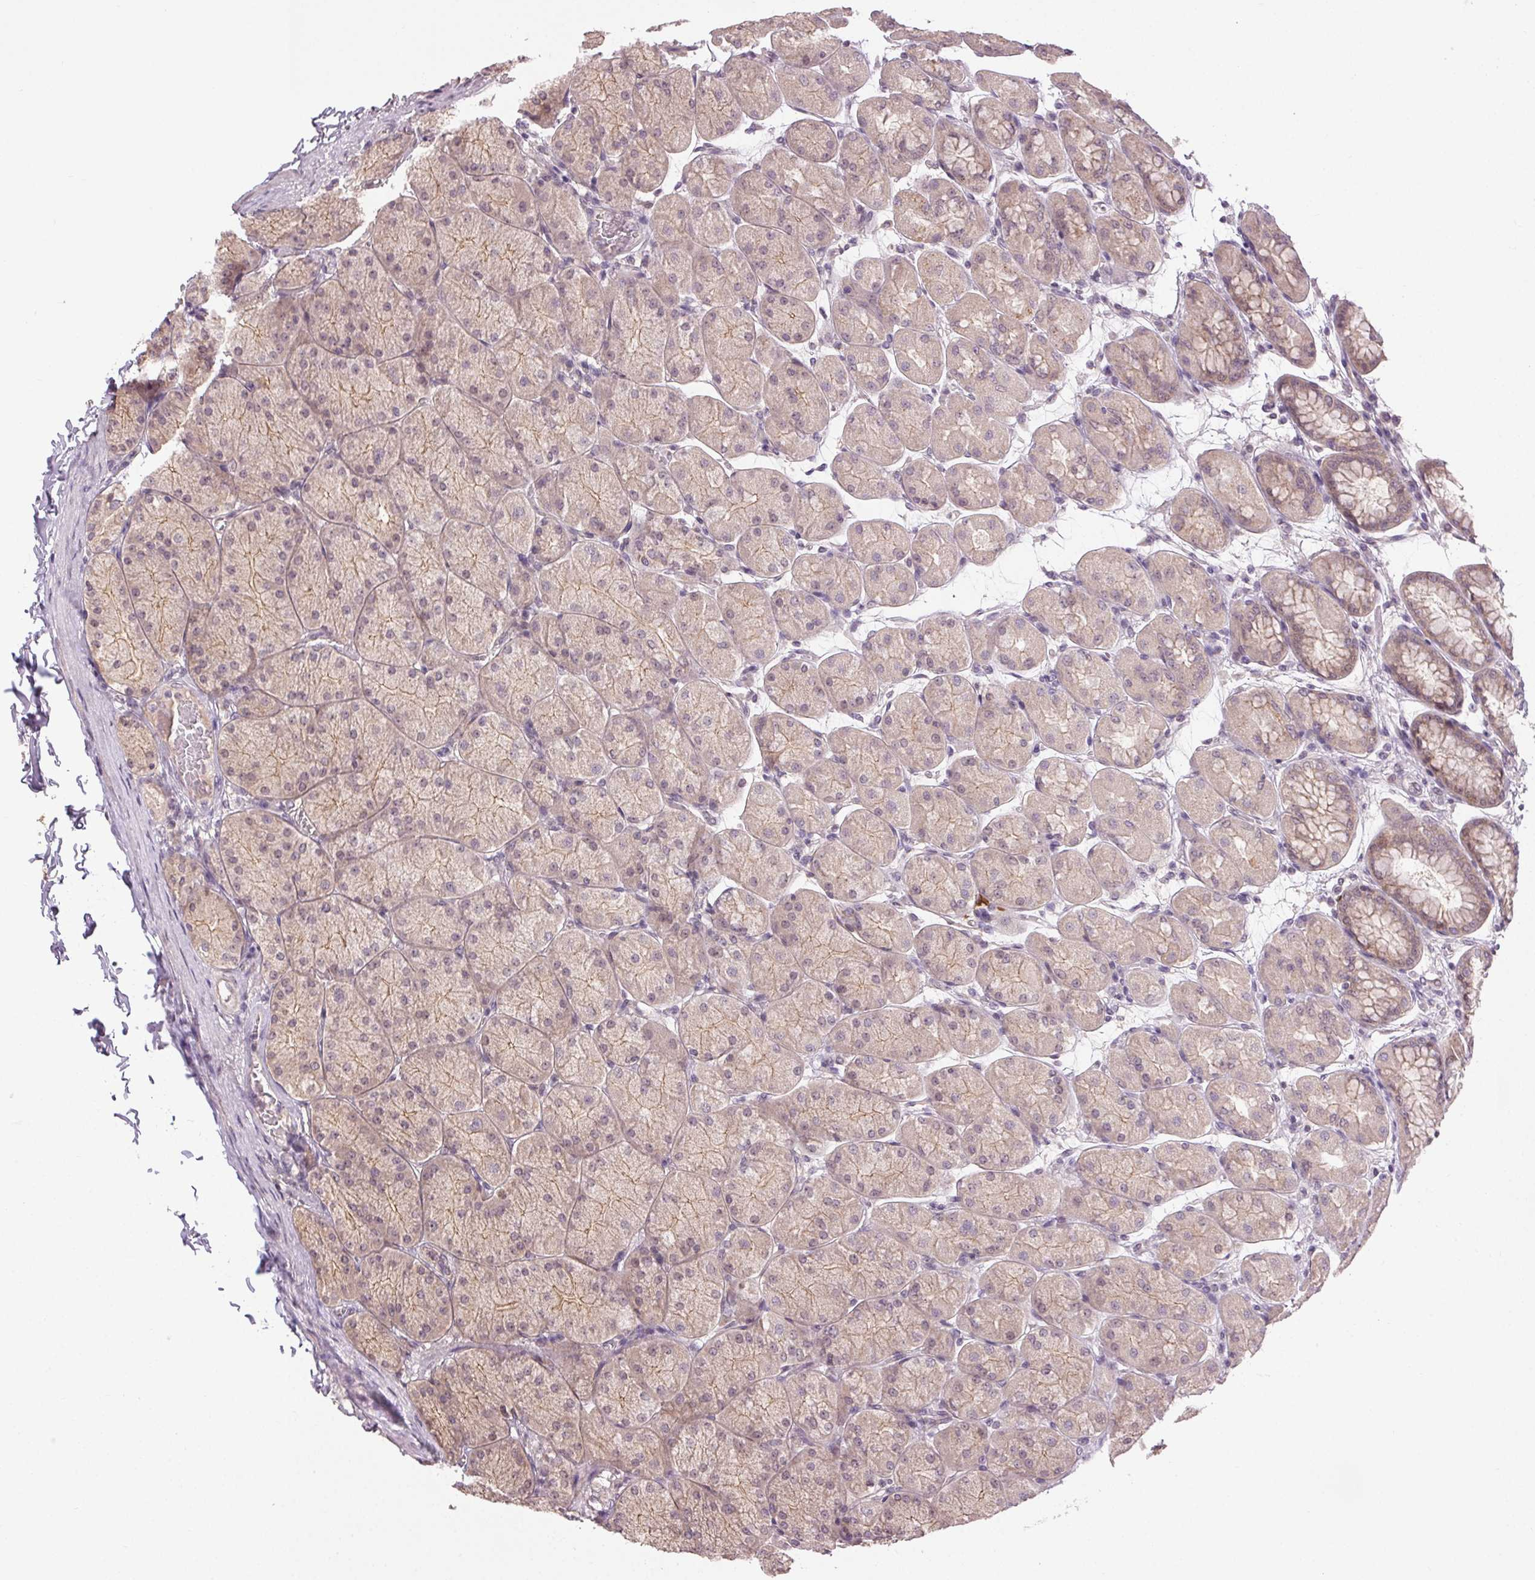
{"staining": {"intensity": "weak", "quantity": "25%-75%", "location": "cytoplasmic/membranous"}, "tissue": "stomach", "cell_type": "Glandular cells", "image_type": "normal", "snomed": [{"axis": "morphology", "description": "Normal tissue, NOS"}, {"axis": "topography", "description": "Stomach, upper"}], "caption": "Immunohistochemical staining of unremarkable human stomach exhibits weak cytoplasmic/membranous protein expression in about 25%-75% of glandular cells.", "gene": "ATP1B3", "patient": {"sex": "female", "age": 56}}